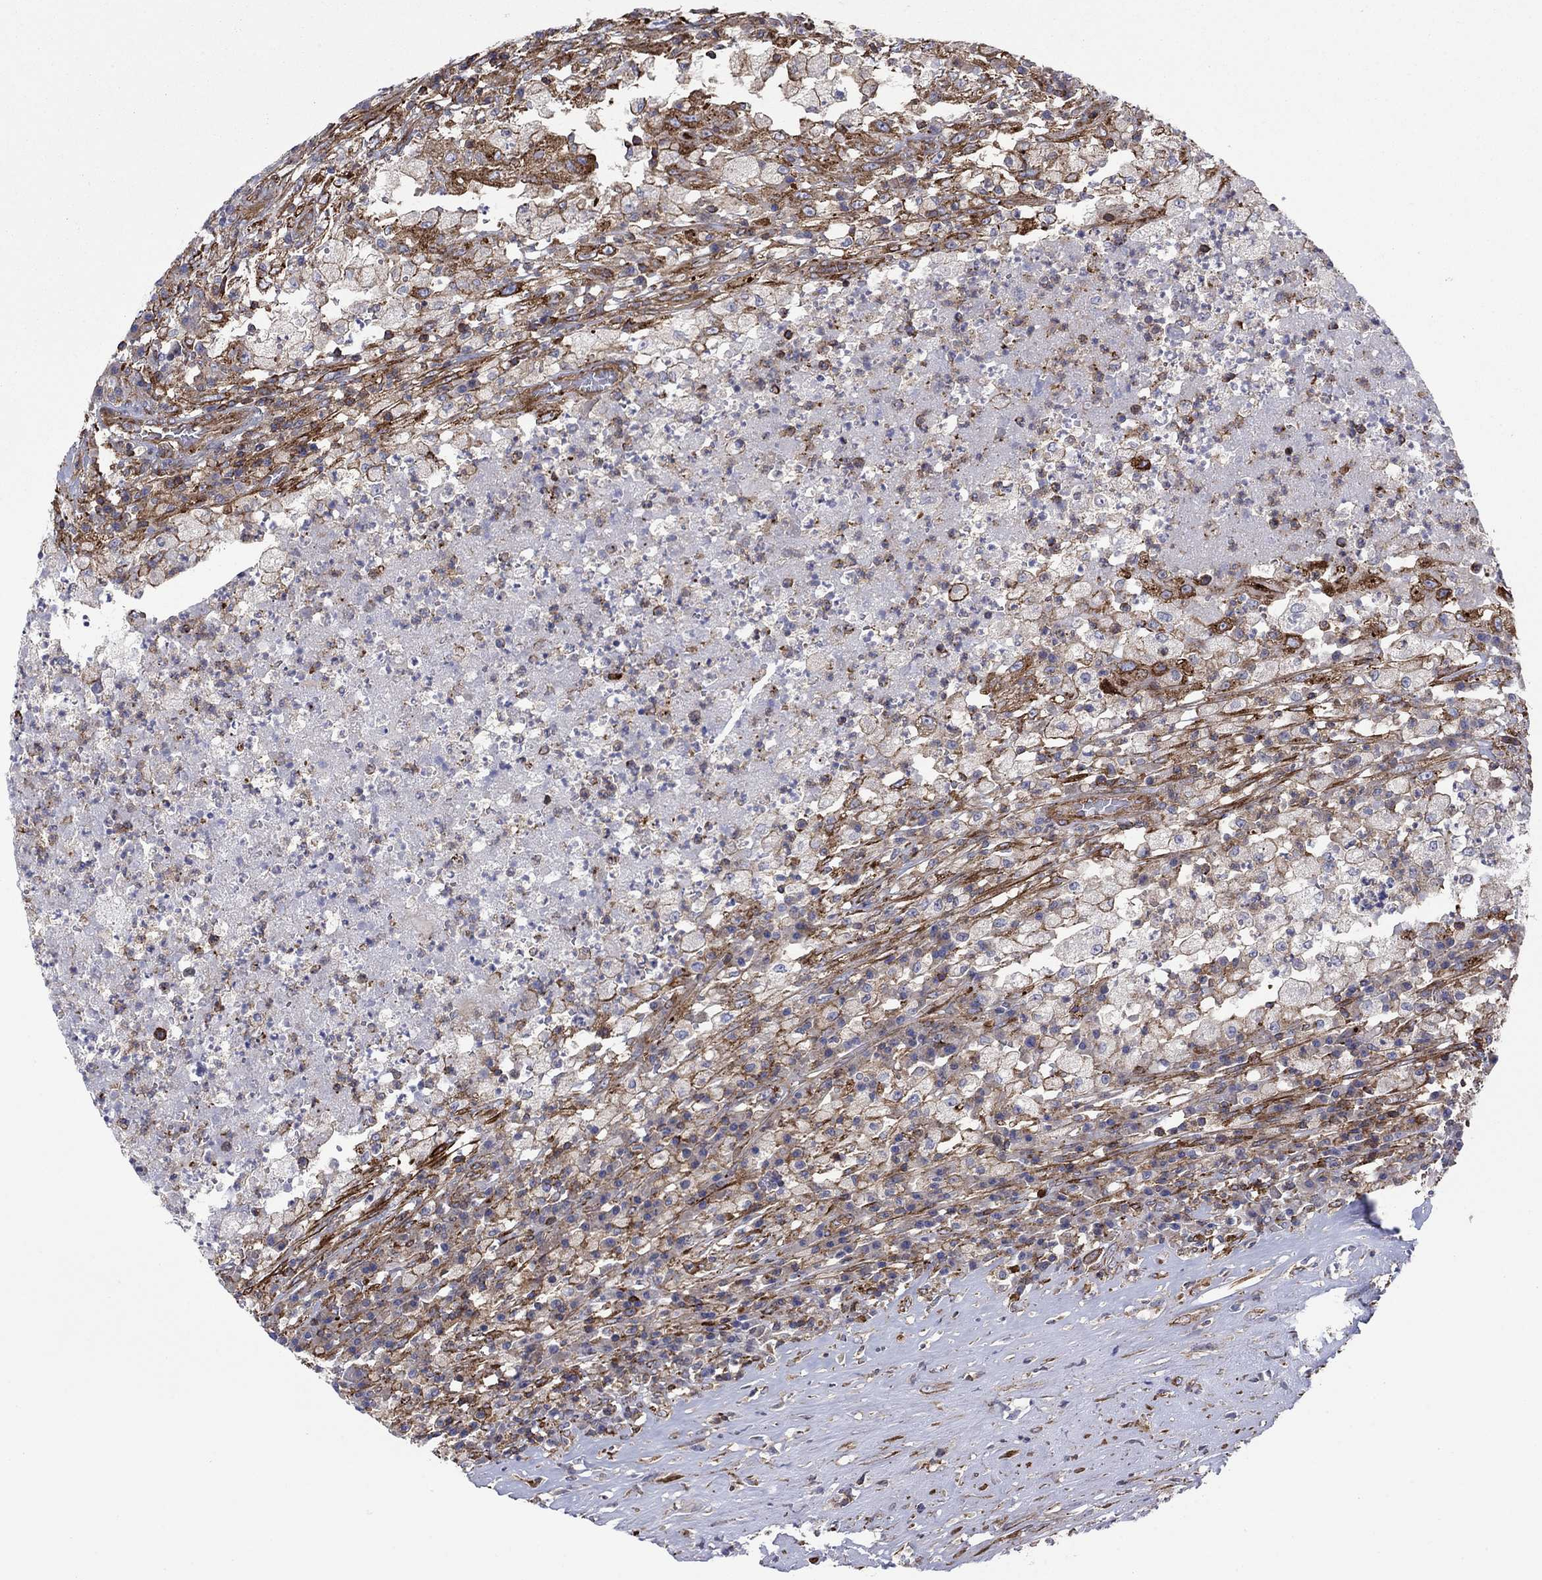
{"staining": {"intensity": "strong", "quantity": "<25%", "location": "cytoplasmic/membranous"}, "tissue": "testis cancer", "cell_type": "Tumor cells", "image_type": "cancer", "snomed": [{"axis": "morphology", "description": "Necrosis, NOS"}, {"axis": "morphology", "description": "Carcinoma, Embryonal, NOS"}, {"axis": "topography", "description": "Testis"}], "caption": "Strong cytoplasmic/membranous positivity for a protein is seen in approximately <25% of tumor cells of embryonal carcinoma (testis) using immunohistochemistry (IHC).", "gene": "PAG1", "patient": {"sex": "male", "age": 19}}